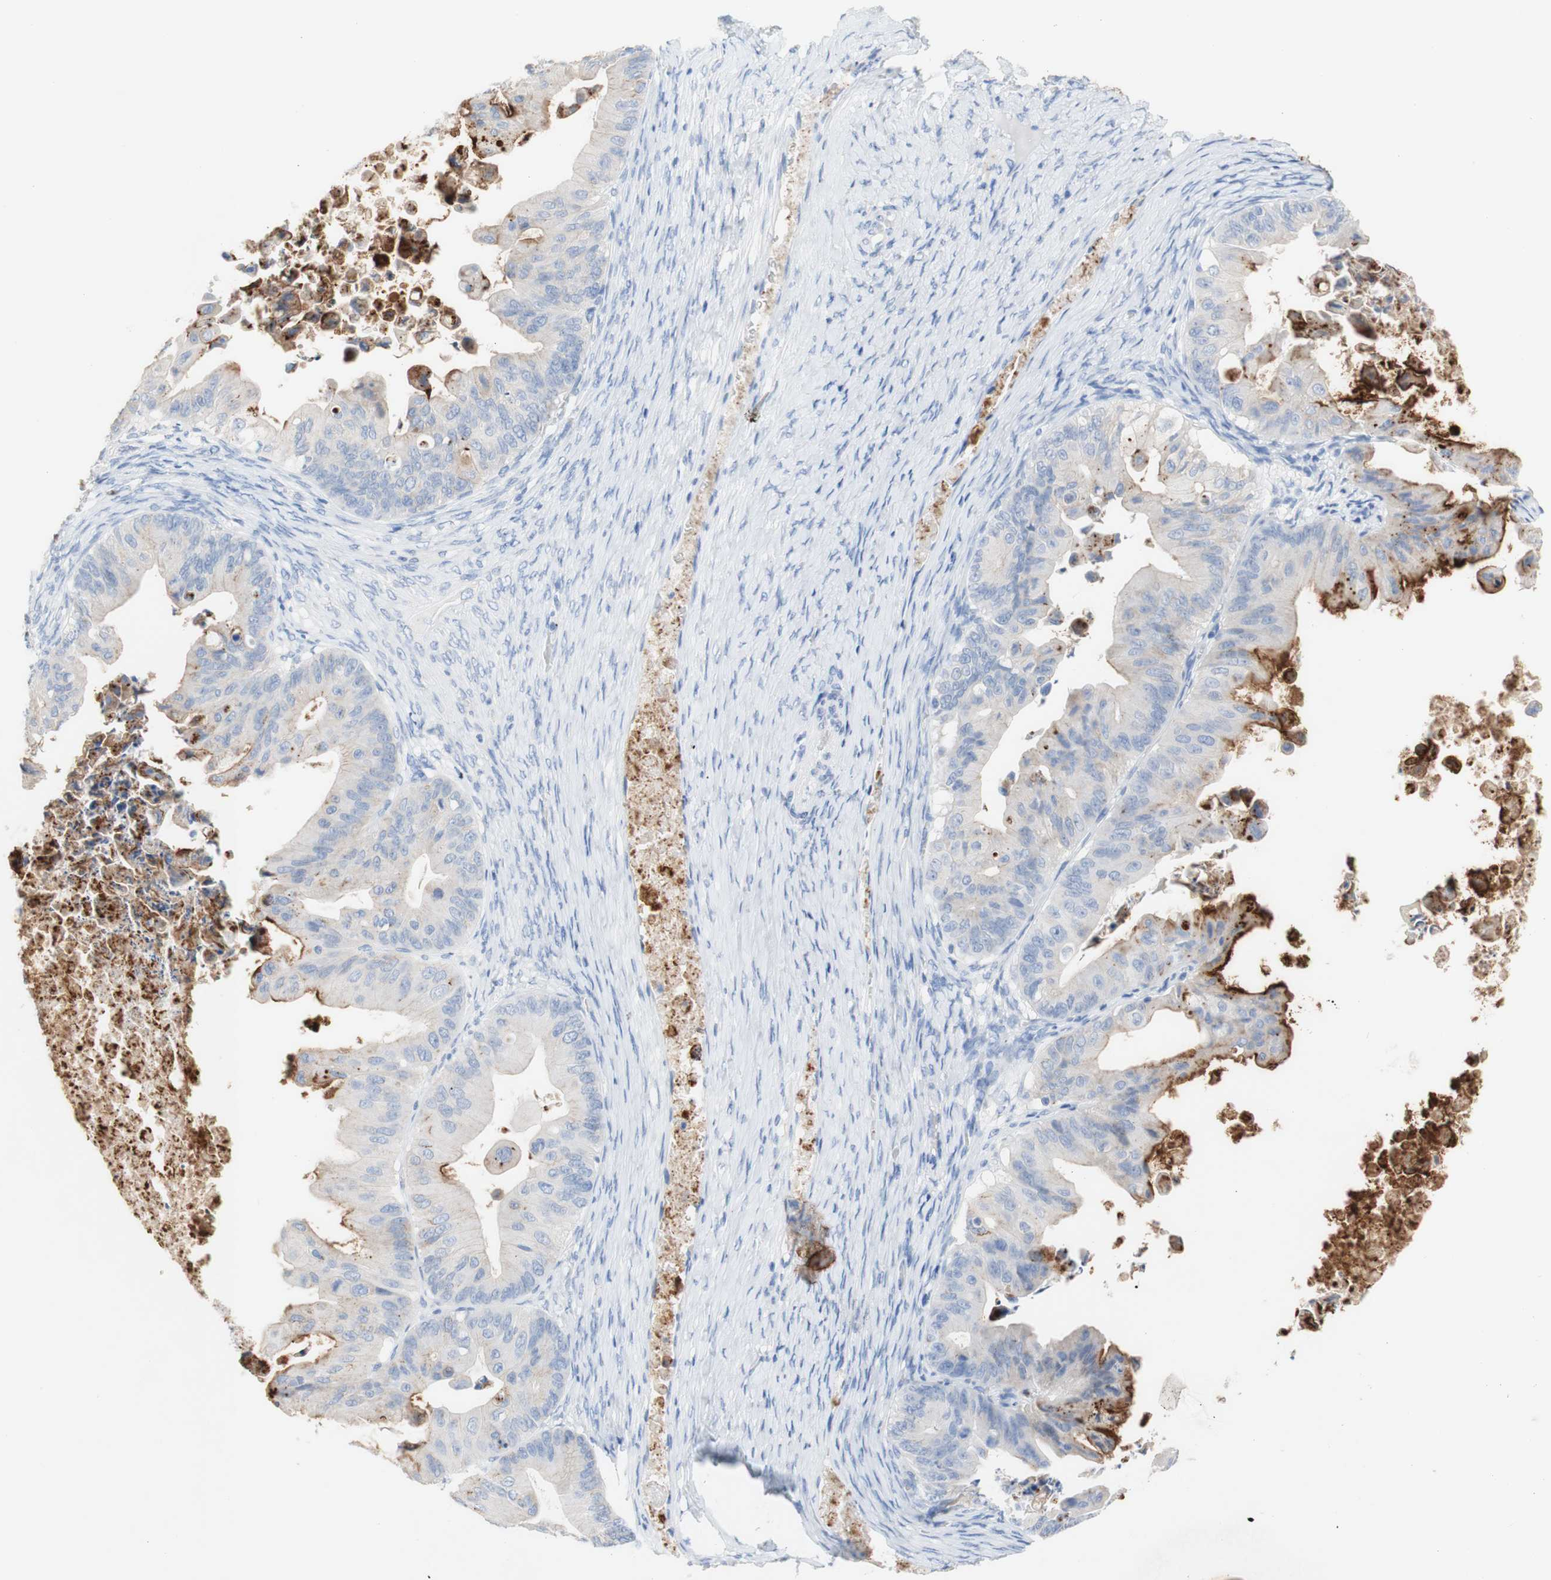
{"staining": {"intensity": "moderate", "quantity": "25%-75%", "location": "cytoplasmic/membranous"}, "tissue": "ovarian cancer", "cell_type": "Tumor cells", "image_type": "cancer", "snomed": [{"axis": "morphology", "description": "Cystadenocarcinoma, mucinous, NOS"}, {"axis": "topography", "description": "Ovary"}], "caption": "The micrograph demonstrates immunohistochemical staining of ovarian mucinous cystadenocarcinoma. There is moderate cytoplasmic/membranous expression is seen in approximately 25%-75% of tumor cells.", "gene": "DSC2", "patient": {"sex": "female", "age": 37}}